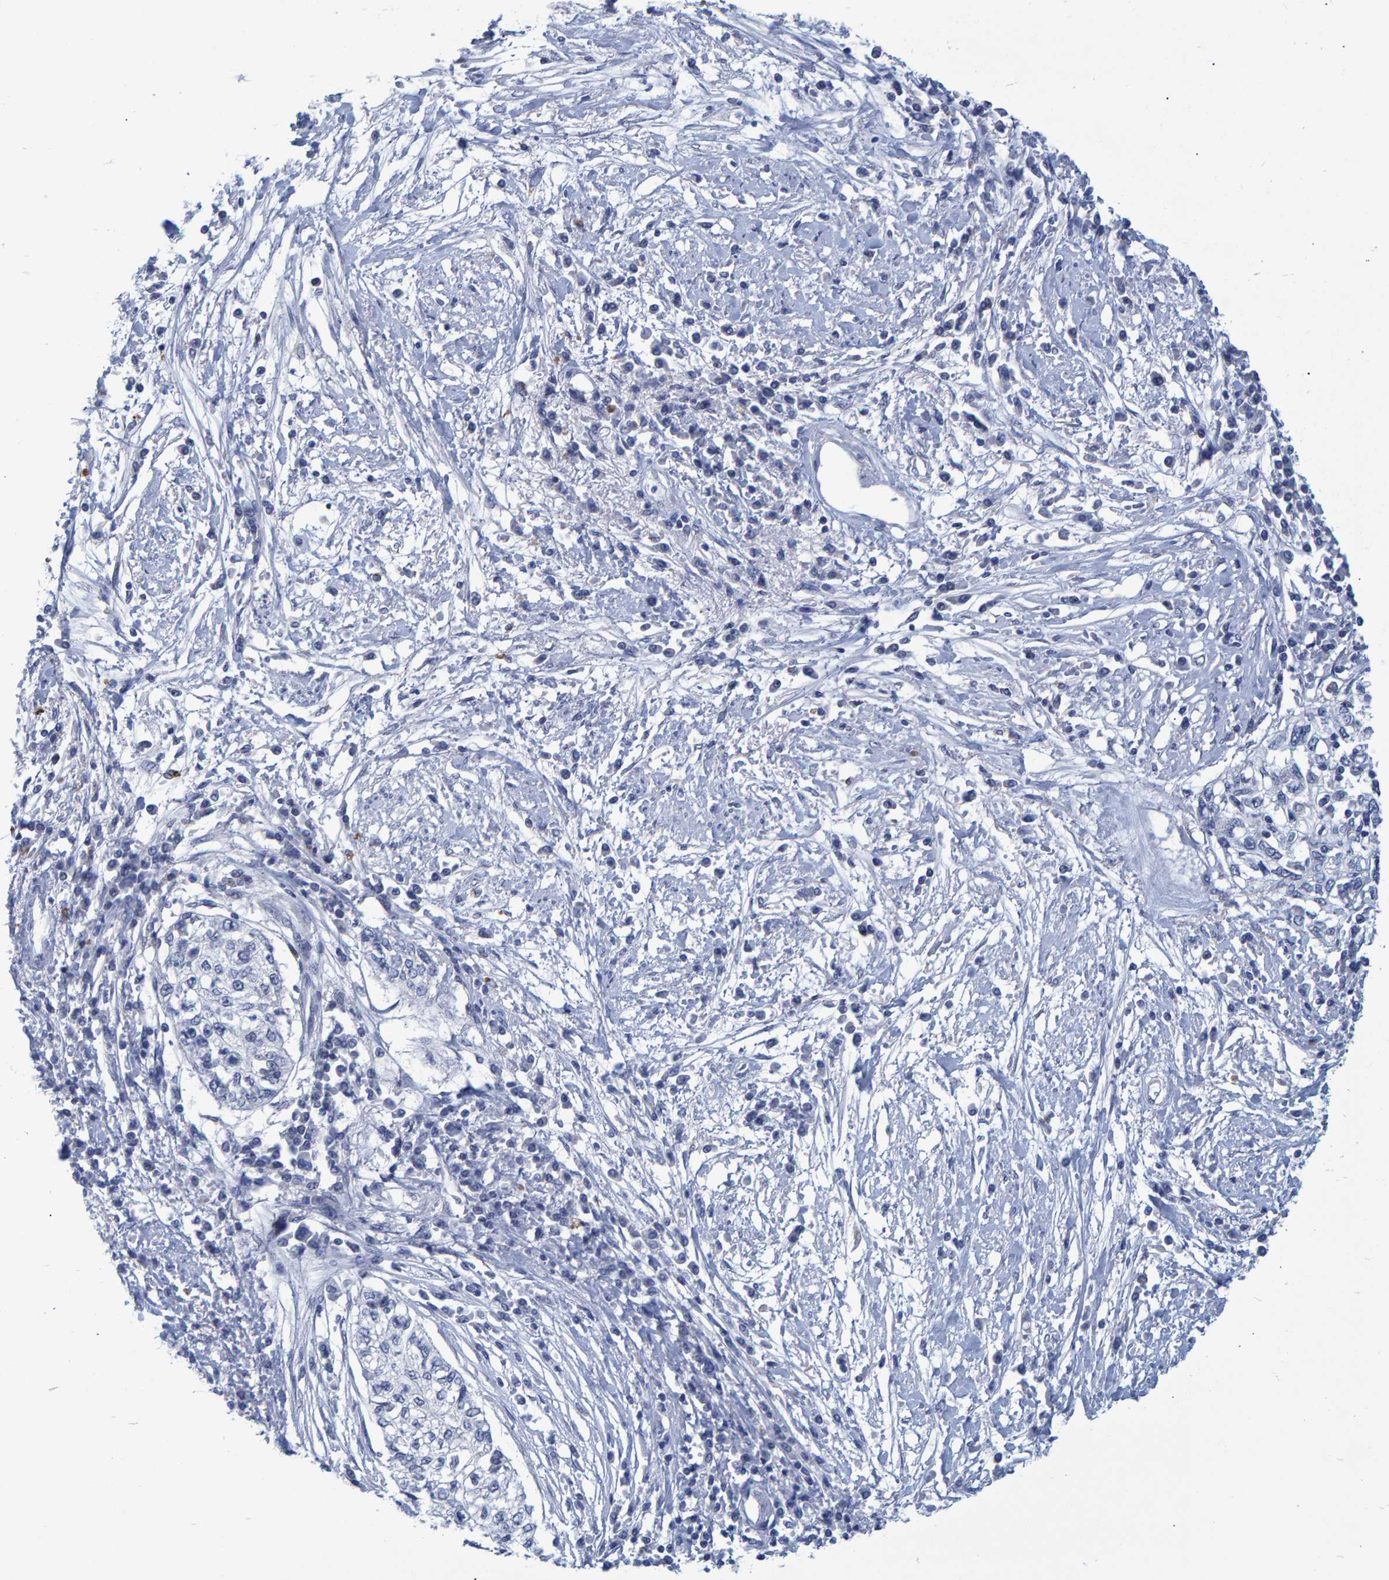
{"staining": {"intensity": "negative", "quantity": "none", "location": "none"}, "tissue": "cervical cancer", "cell_type": "Tumor cells", "image_type": "cancer", "snomed": [{"axis": "morphology", "description": "Squamous cell carcinoma, NOS"}, {"axis": "topography", "description": "Cervix"}], "caption": "Tumor cells show no significant staining in cervical squamous cell carcinoma.", "gene": "PROCA1", "patient": {"sex": "female", "age": 57}}